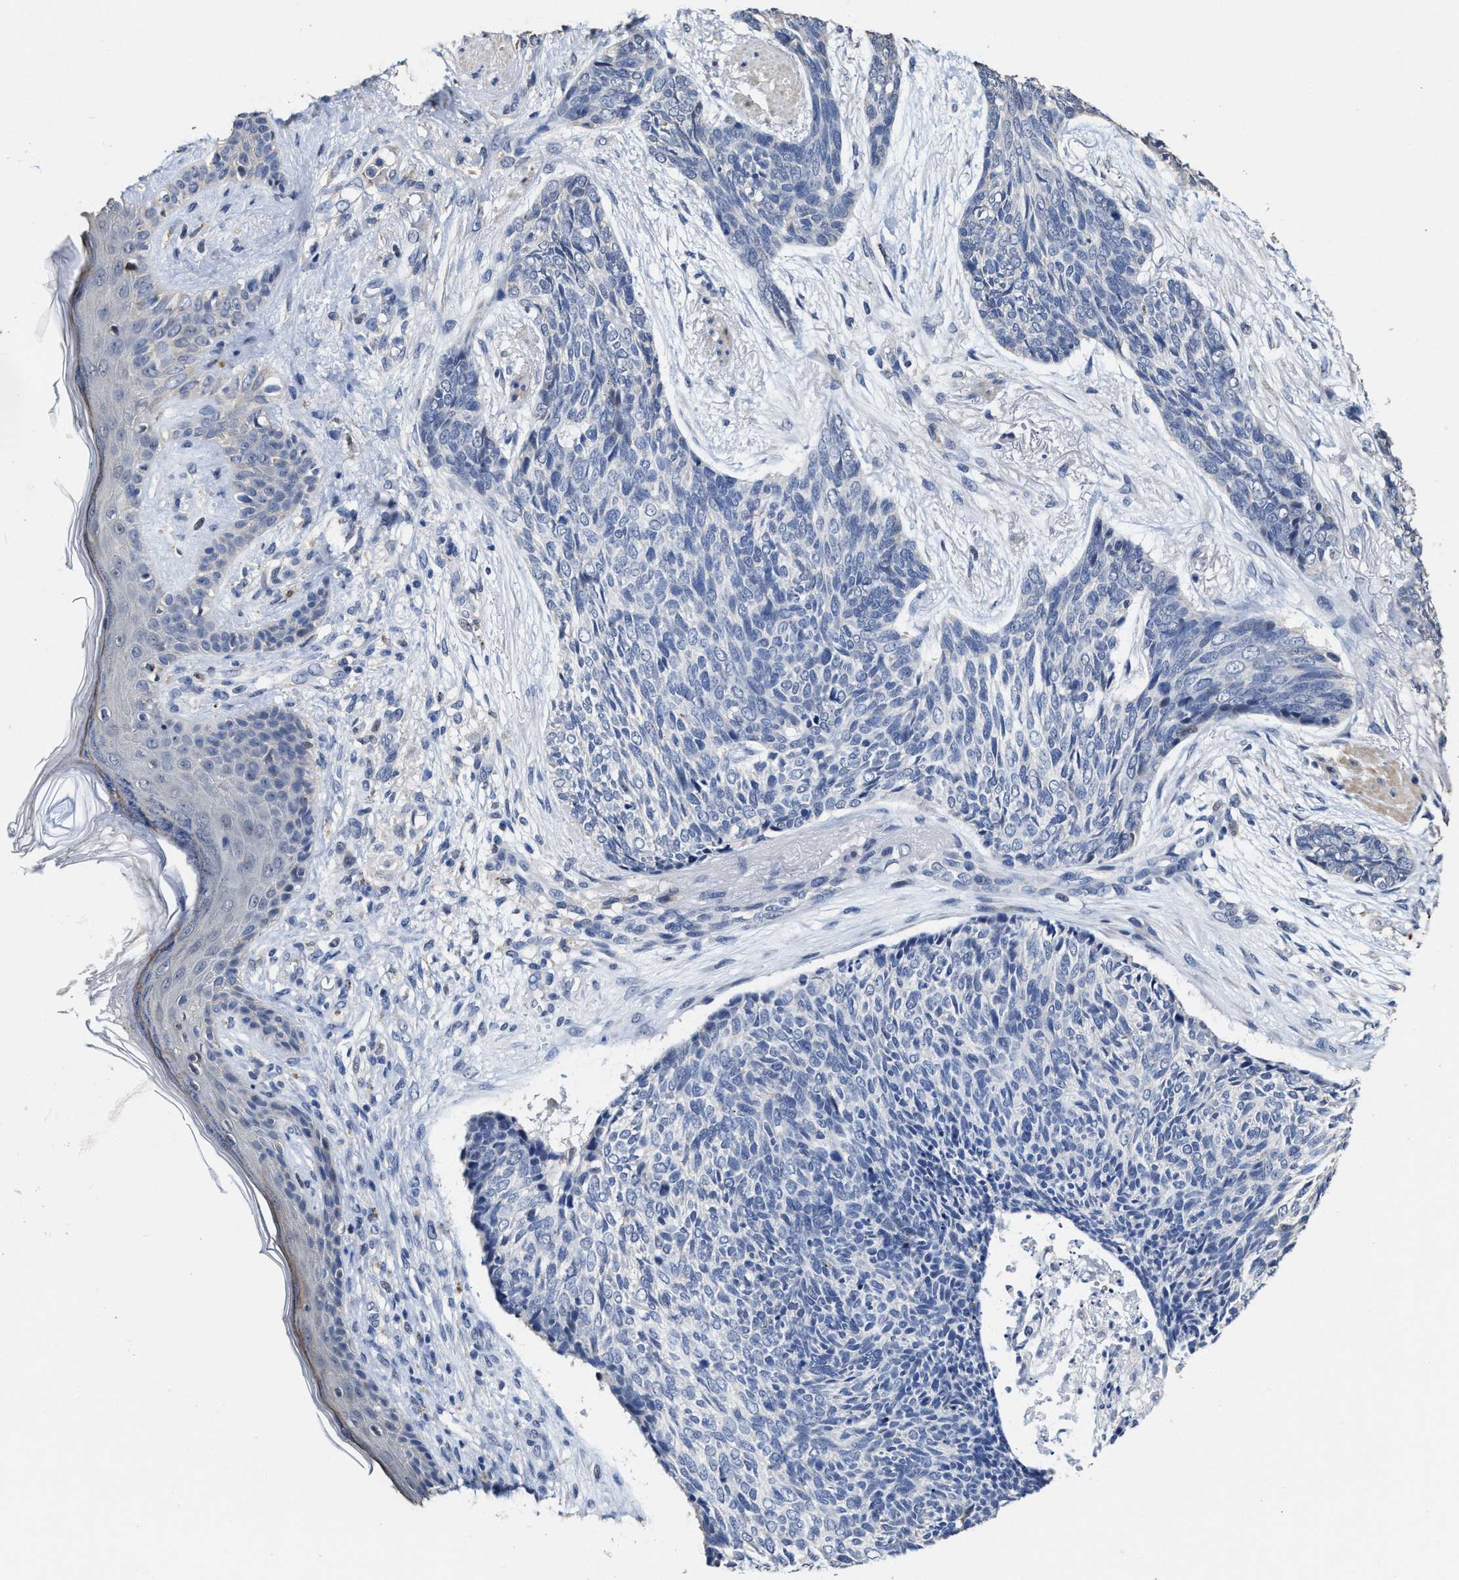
{"staining": {"intensity": "negative", "quantity": "none", "location": "none"}, "tissue": "skin cancer", "cell_type": "Tumor cells", "image_type": "cancer", "snomed": [{"axis": "morphology", "description": "Basal cell carcinoma"}, {"axis": "topography", "description": "Skin"}], "caption": "Tumor cells show no significant positivity in skin cancer. Brightfield microscopy of immunohistochemistry (IHC) stained with DAB (3,3'-diaminobenzidine) (brown) and hematoxylin (blue), captured at high magnification.", "gene": "ZFAT", "patient": {"sex": "female", "age": 84}}